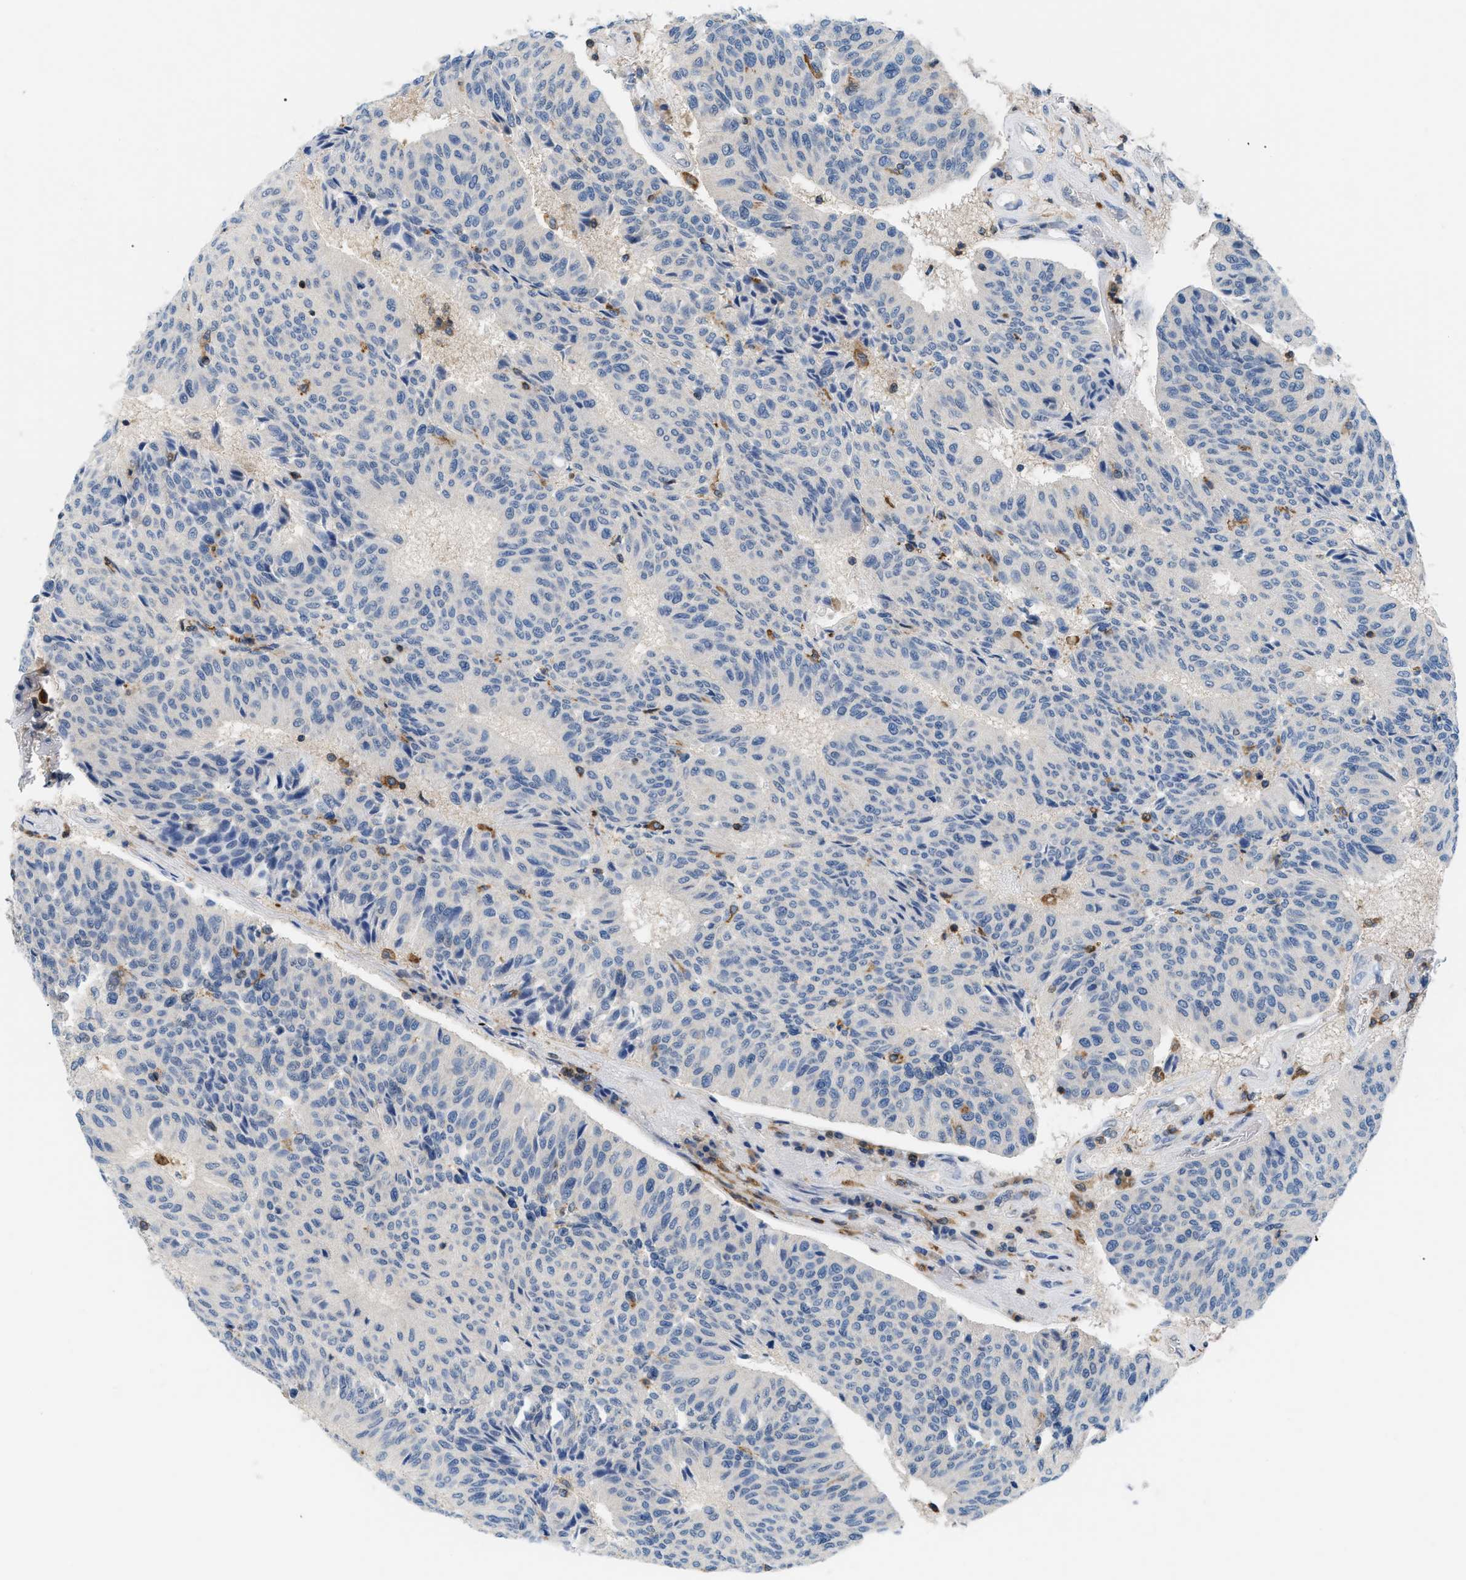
{"staining": {"intensity": "negative", "quantity": "none", "location": "none"}, "tissue": "urothelial cancer", "cell_type": "Tumor cells", "image_type": "cancer", "snomed": [{"axis": "morphology", "description": "Urothelial carcinoma, High grade"}, {"axis": "topography", "description": "Urinary bladder"}], "caption": "This is an IHC histopathology image of high-grade urothelial carcinoma. There is no expression in tumor cells.", "gene": "INPP5D", "patient": {"sex": "male", "age": 66}}